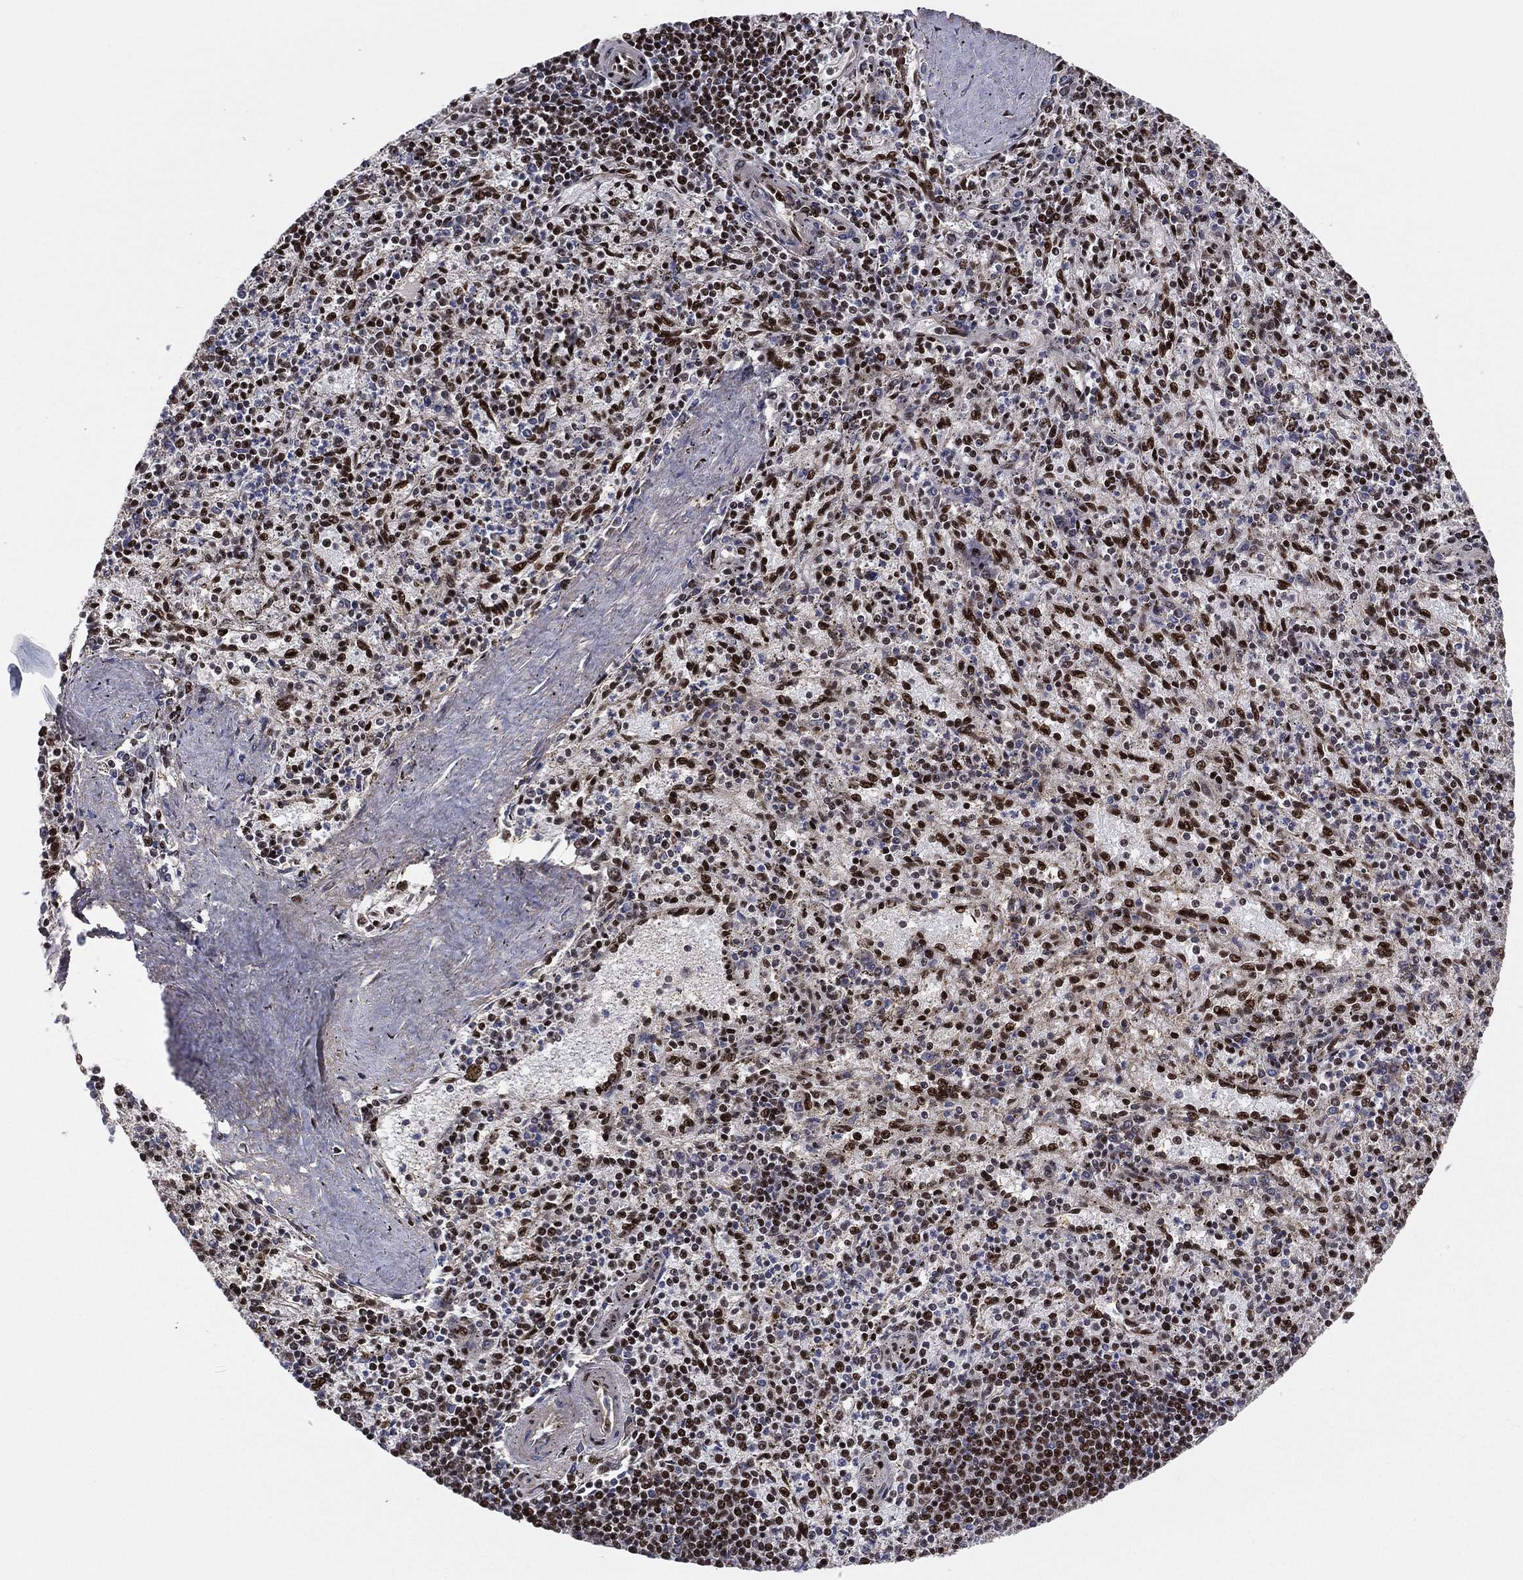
{"staining": {"intensity": "strong", "quantity": ">75%", "location": "nuclear"}, "tissue": "spleen", "cell_type": "Cells in red pulp", "image_type": "normal", "snomed": [{"axis": "morphology", "description": "Normal tissue, NOS"}, {"axis": "topography", "description": "Spleen"}], "caption": "Immunohistochemical staining of benign human spleen shows >75% levels of strong nuclear protein expression in approximately >75% of cells in red pulp. Nuclei are stained in blue.", "gene": "TP53BP1", "patient": {"sex": "female", "age": 37}}